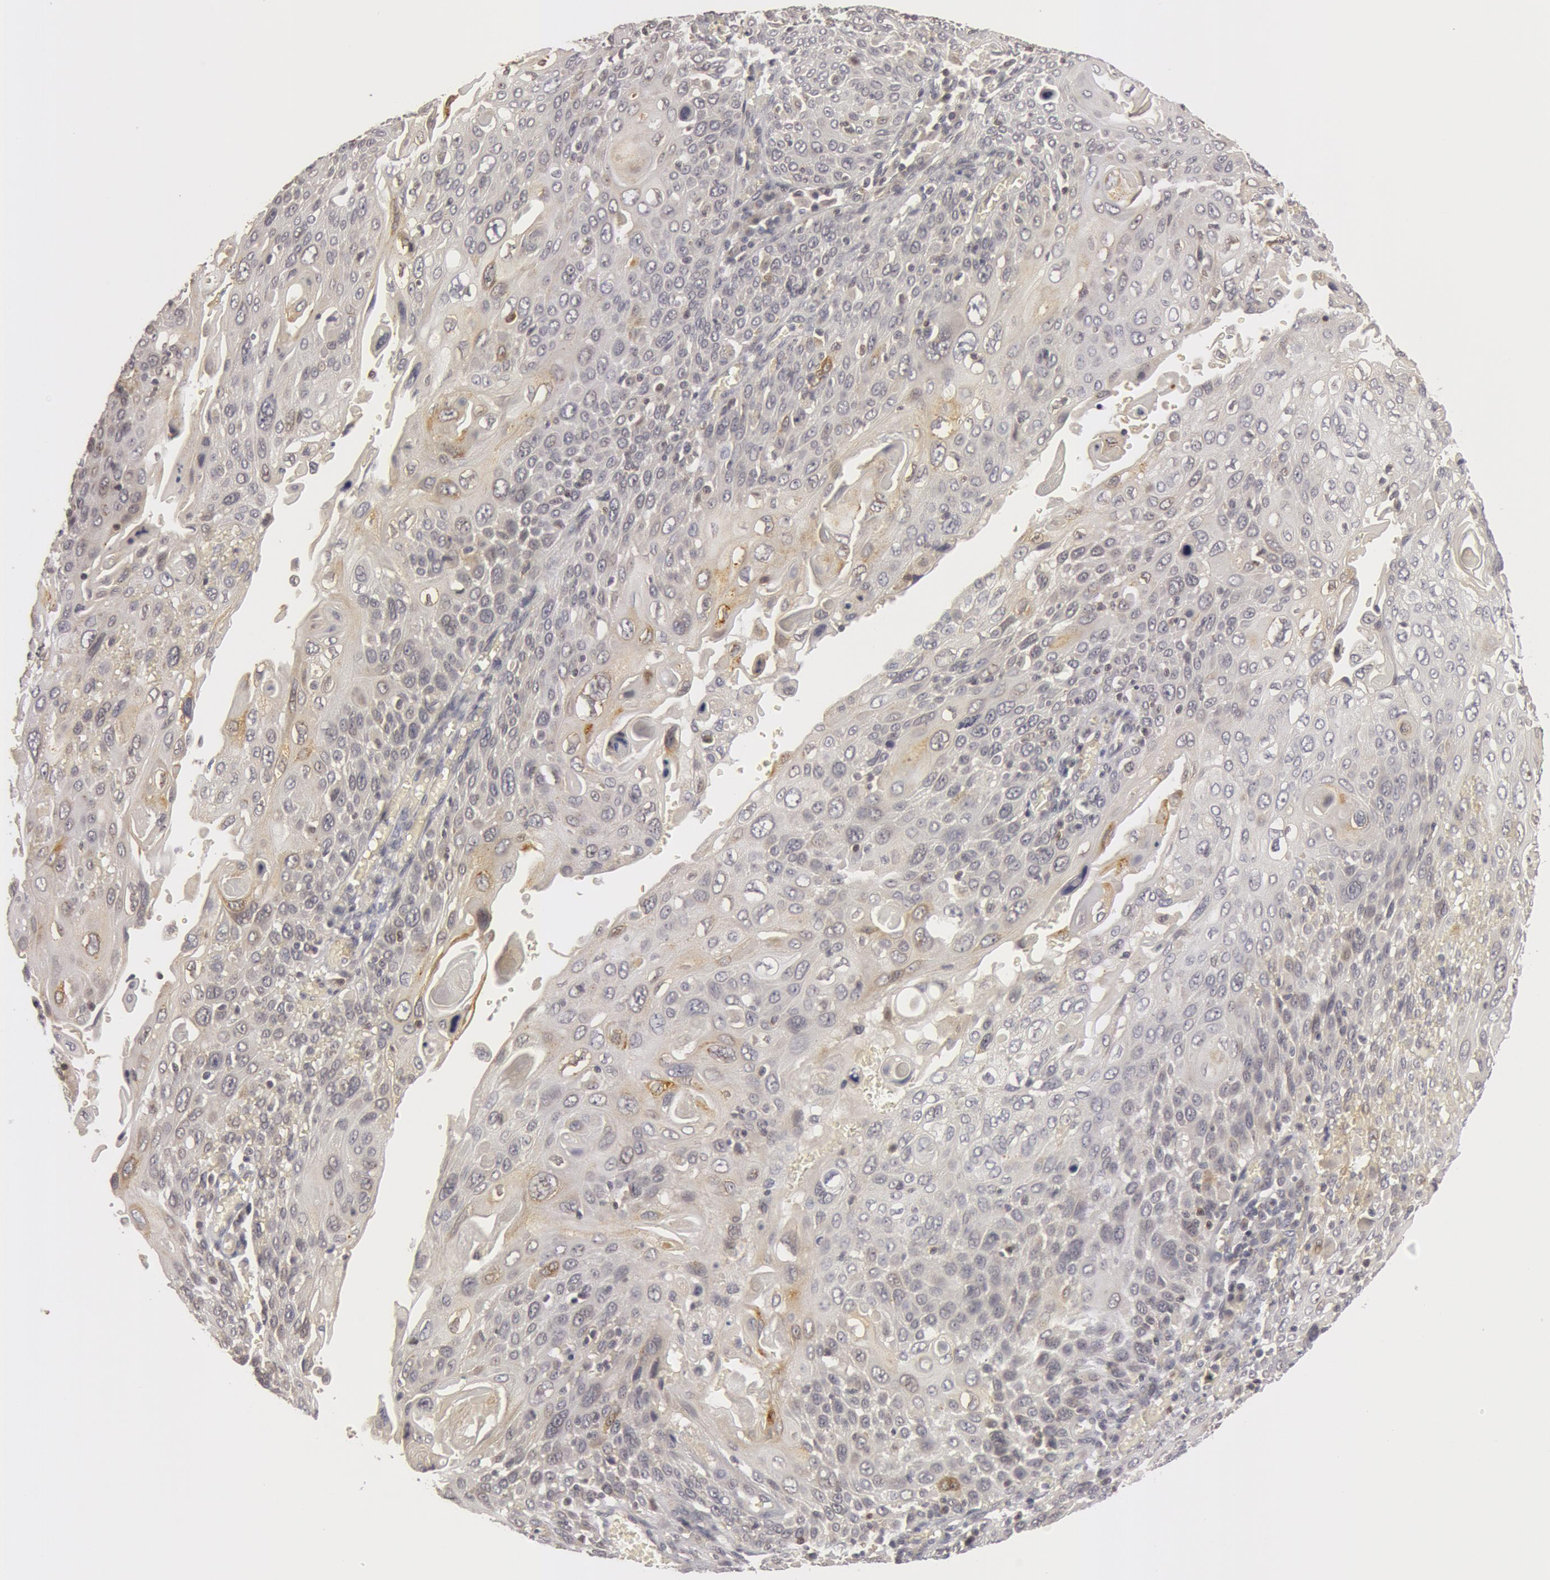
{"staining": {"intensity": "weak", "quantity": "<25%", "location": "cytoplasmic/membranous"}, "tissue": "cervical cancer", "cell_type": "Tumor cells", "image_type": "cancer", "snomed": [{"axis": "morphology", "description": "Squamous cell carcinoma, NOS"}, {"axis": "topography", "description": "Cervix"}], "caption": "A micrograph of human squamous cell carcinoma (cervical) is negative for staining in tumor cells.", "gene": "OASL", "patient": {"sex": "female", "age": 54}}